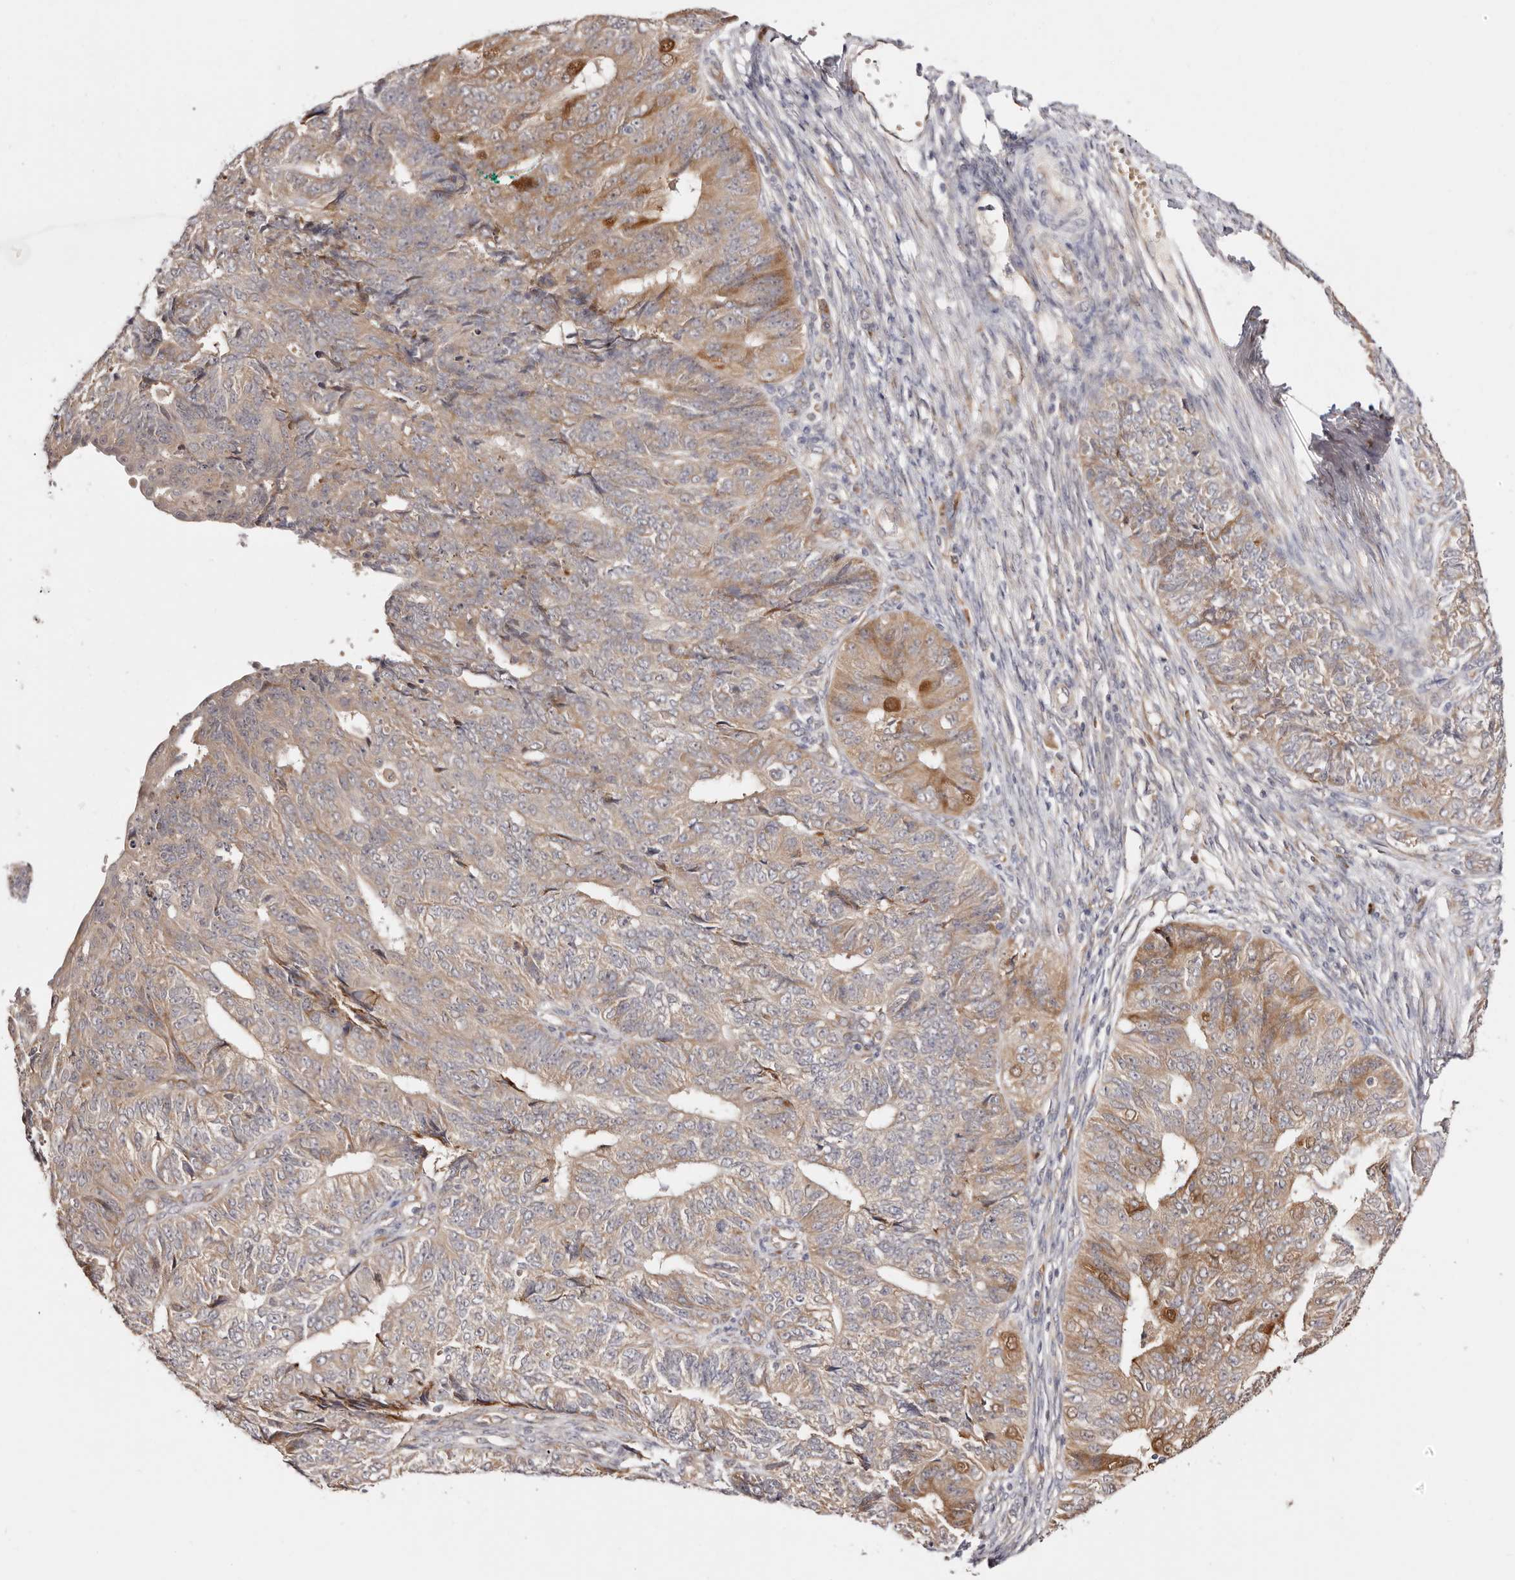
{"staining": {"intensity": "moderate", "quantity": "<25%", "location": "cytoplasmic/membranous"}, "tissue": "endometrial cancer", "cell_type": "Tumor cells", "image_type": "cancer", "snomed": [{"axis": "morphology", "description": "Adenocarcinoma, NOS"}, {"axis": "topography", "description": "Endometrium"}], "caption": "Protein staining of endometrial adenocarcinoma tissue demonstrates moderate cytoplasmic/membranous staining in approximately <25% of tumor cells. The protein of interest is shown in brown color, while the nuclei are stained blue.", "gene": "BCL2L15", "patient": {"sex": "female", "age": 32}}